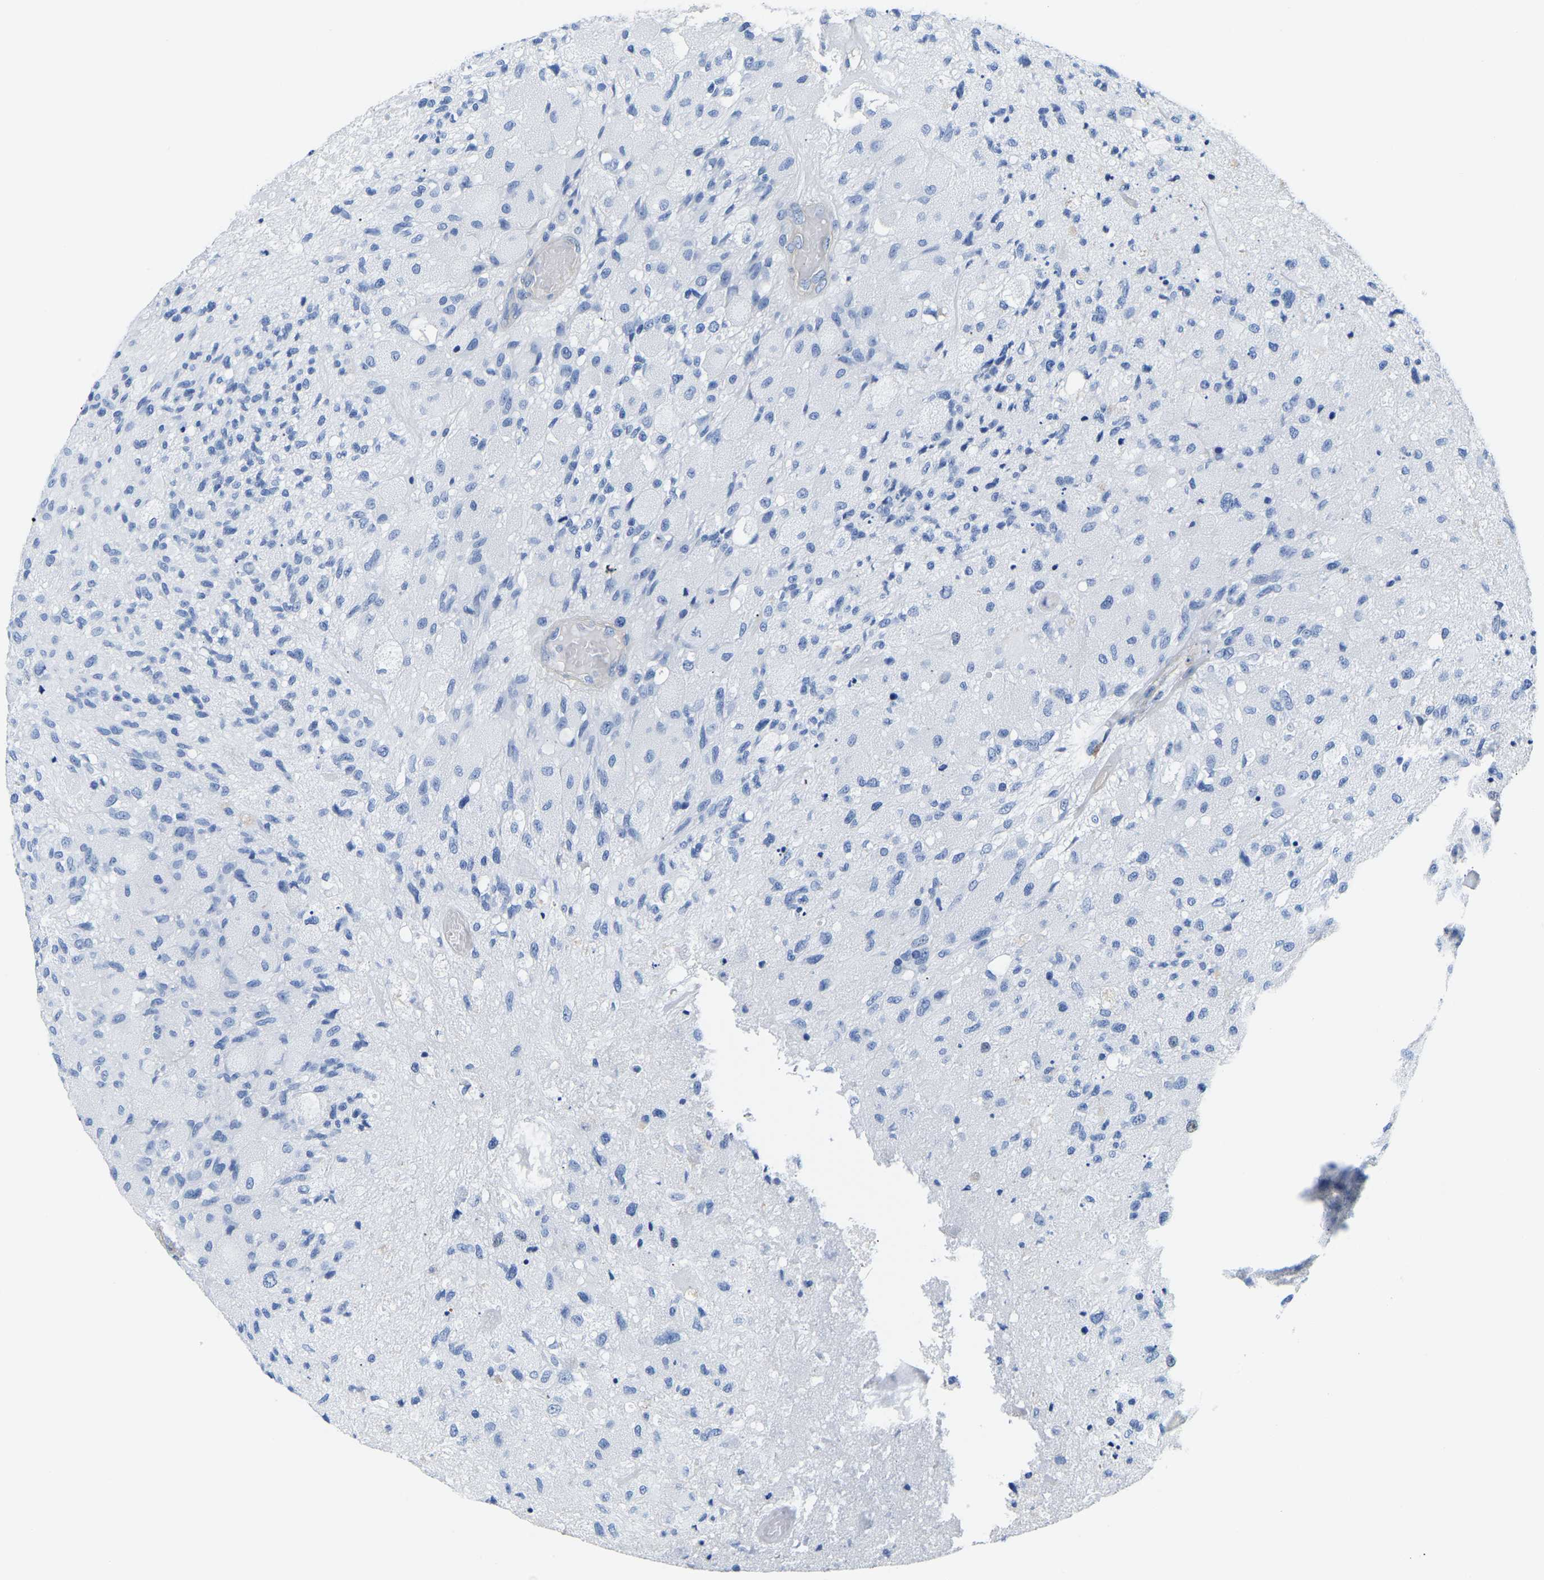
{"staining": {"intensity": "negative", "quantity": "none", "location": "none"}, "tissue": "glioma", "cell_type": "Tumor cells", "image_type": "cancer", "snomed": [{"axis": "morphology", "description": "Normal tissue, NOS"}, {"axis": "morphology", "description": "Glioma, malignant, High grade"}, {"axis": "topography", "description": "Cerebral cortex"}], "caption": "Immunohistochemistry photomicrograph of malignant high-grade glioma stained for a protein (brown), which reveals no positivity in tumor cells.", "gene": "UPK3A", "patient": {"sex": "male", "age": 77}}